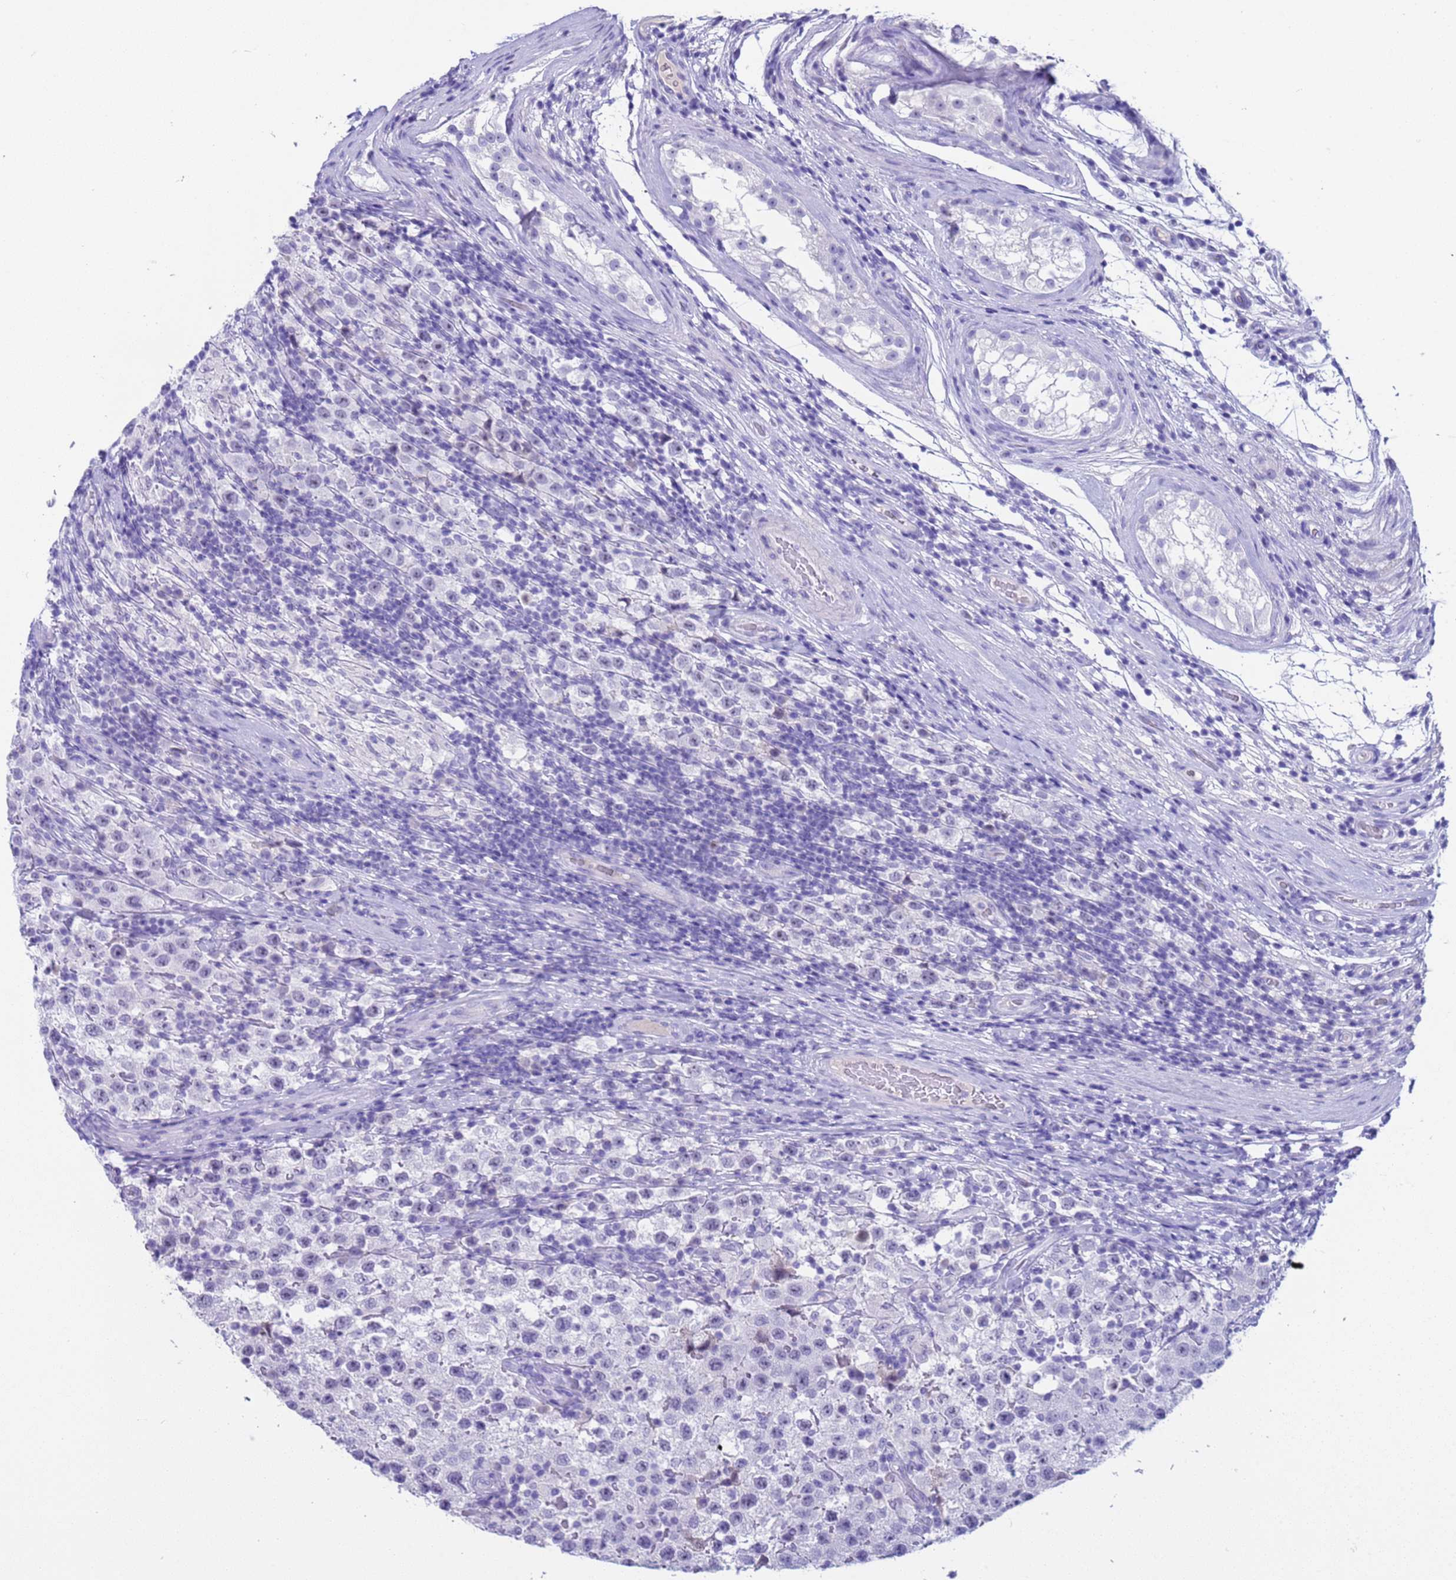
{"staining": {"intensity": "negative", "quantity": "none", "location": "none"}, "tissue": "testis cancer", "cell_type": "Tumor cells", "image_type": "cancer", "snomed": [{"axis": "morphology", "description": "Seminoma, NOS"}, {"axis": "morphology", "description": "Carcinoma, Embryonal, NOS"}, {"axis": "topography", "description": "Testis"}], "caption": "There is no significant staining in tumor cells of testis embryonal carcinoma.", "gene": "CKM", "patient": {"sex": "male", "age": 41}}